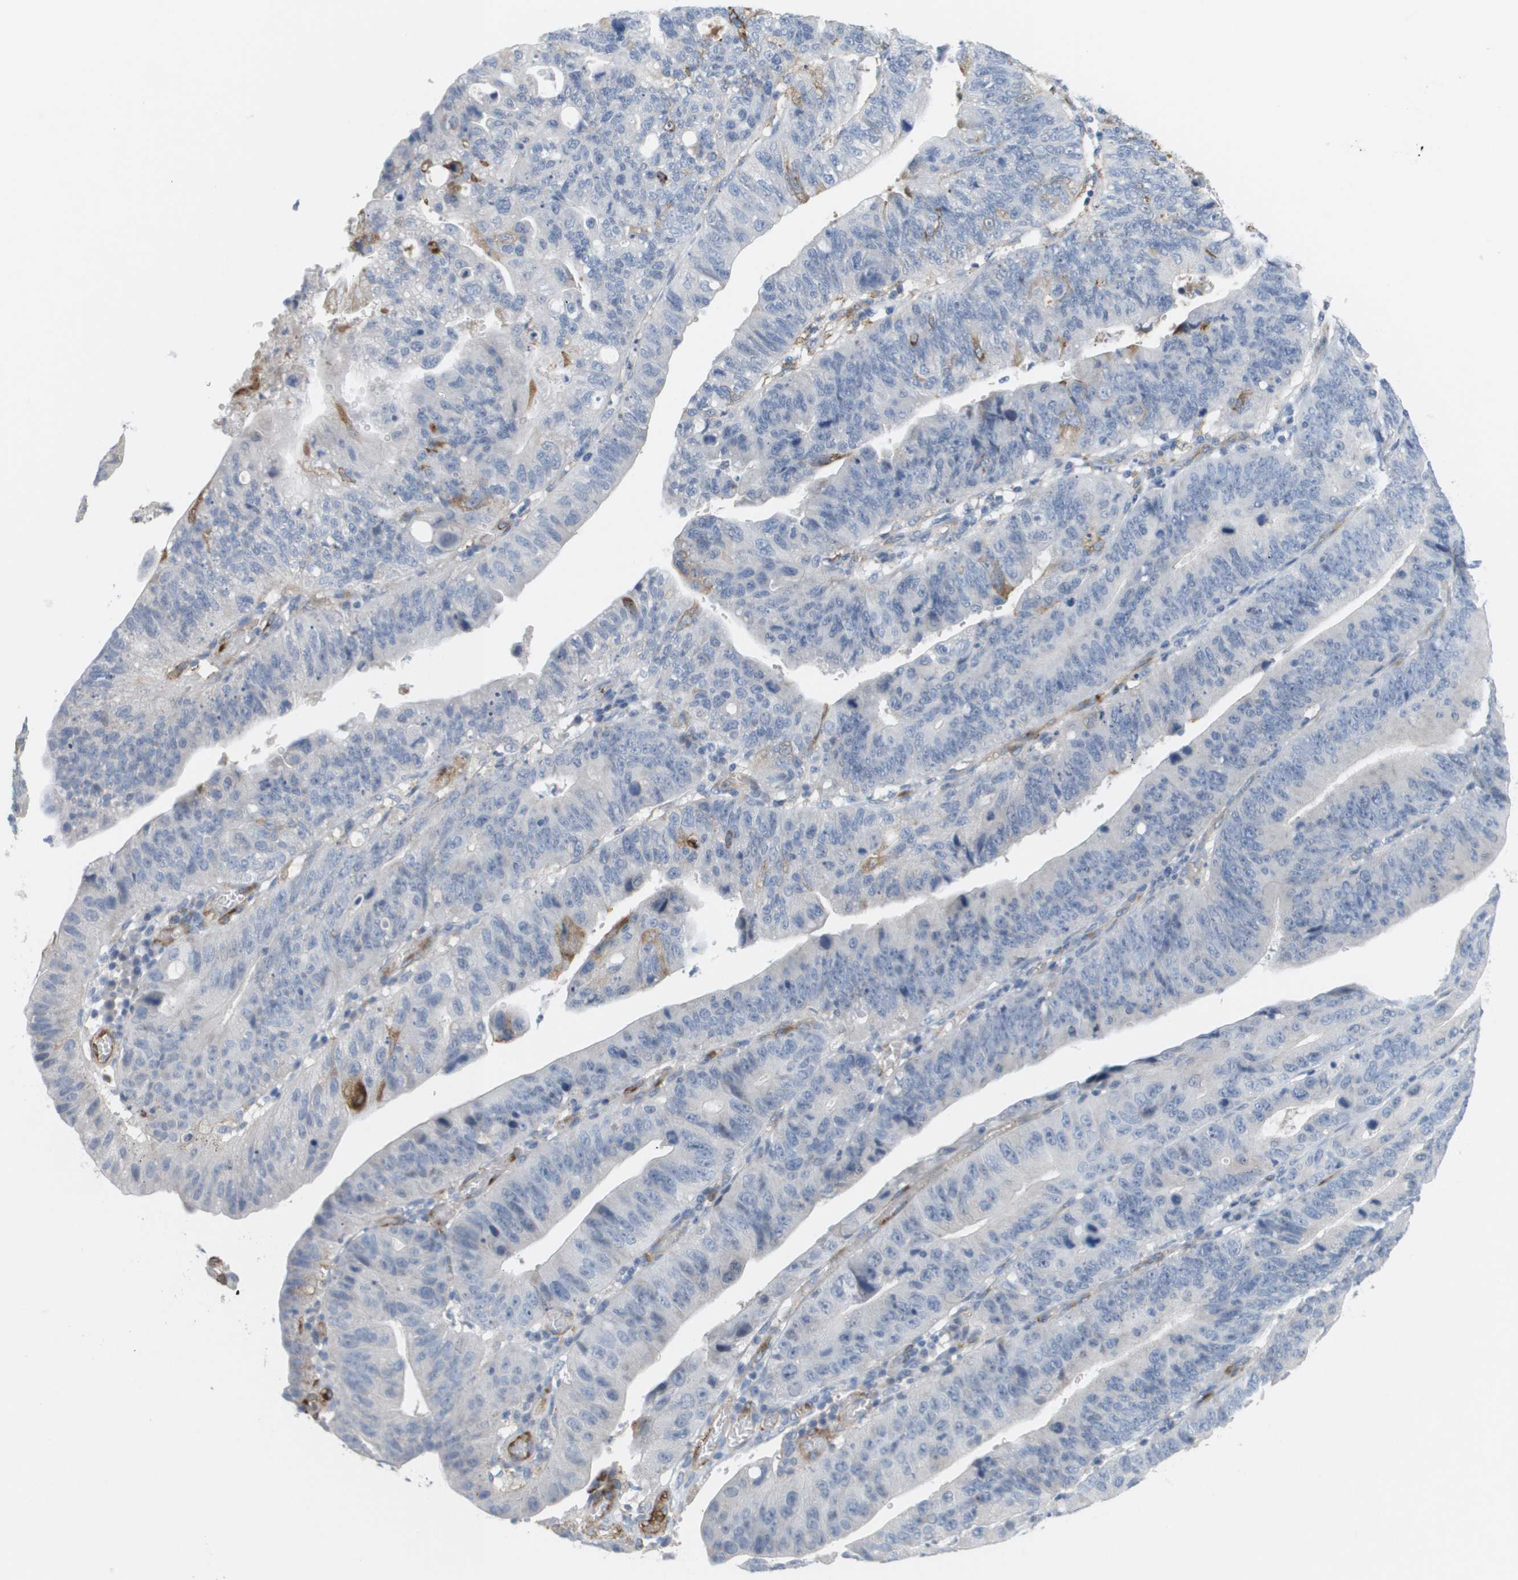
{"staining": {"intensity": "negative", "quantity": "none", "location": "none"}, "tissue": "stomach cancer", "cell_type": "Tumor cells", "image_type": "cancer", "snomed": [{"axis": "morphology", "description": "Adenocarcinoma, NOS"}, {"axis": "topography", "description": "Stomach"}], "caption": "Stomach adenocarcinoma stained for a protein using immunohistochemistry shows no staining tumor cells.", "gene": "ANGPT2", "patient": {"sex": "male", "age": 59}}